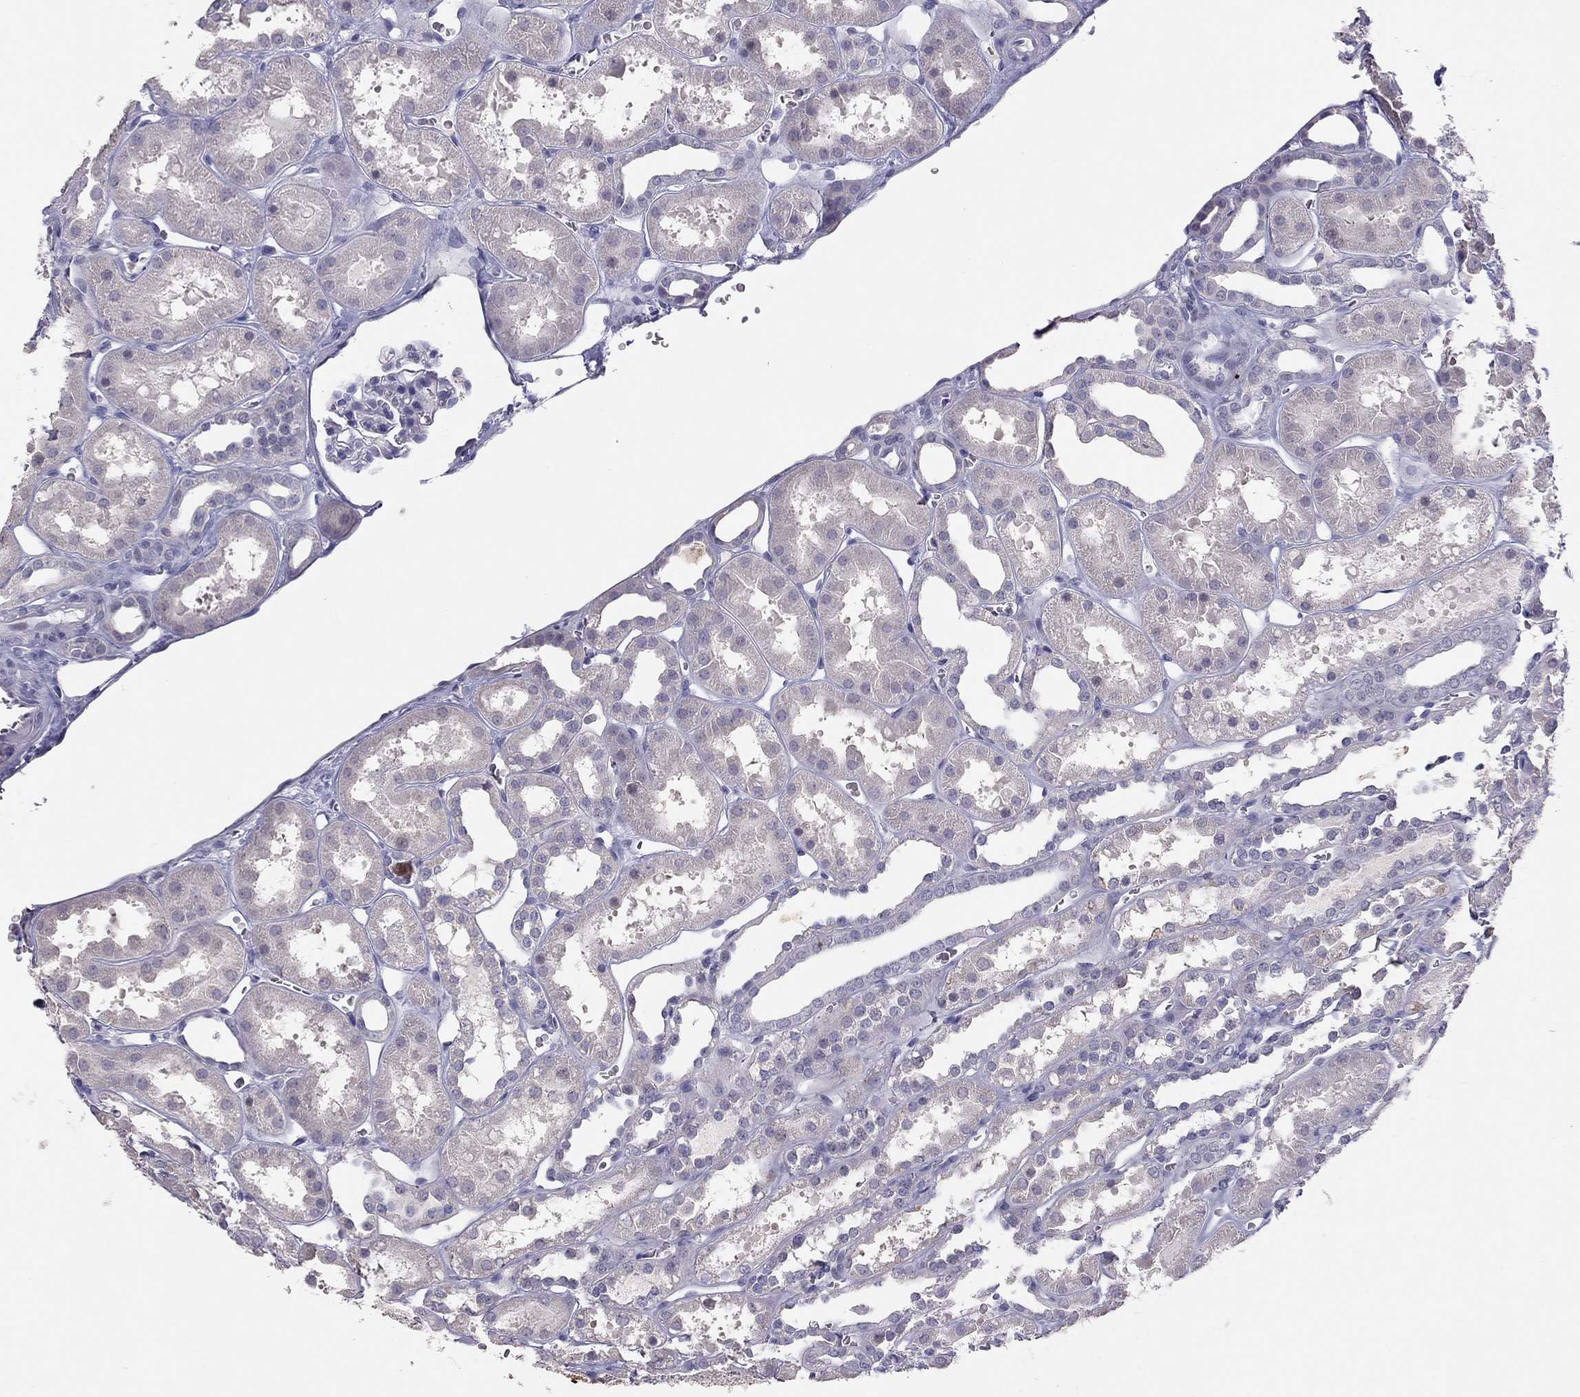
{"staining": {"intensity": "negative", "quantity": "none", "location": "none"}, "tissue": "kidney", "cell_type": "Cells in glomeruli", "image_type": "normal", "snomed": [{"axis": "morphology", "description": "Normal tissue, NOS"}, {"axis": "topography", "description": "Kidney"}], "caption": "Protein analysis of benign kidney reveals no significant expression in cells in glomeruli. The staining was performed using DAB to visualize the protein expression in brown, while the nuclei were stained in blue with hematoxylin (Magnification: 20x).", "gene": "ADORA2A", "patient": {"sex": "female", "age": 41}}